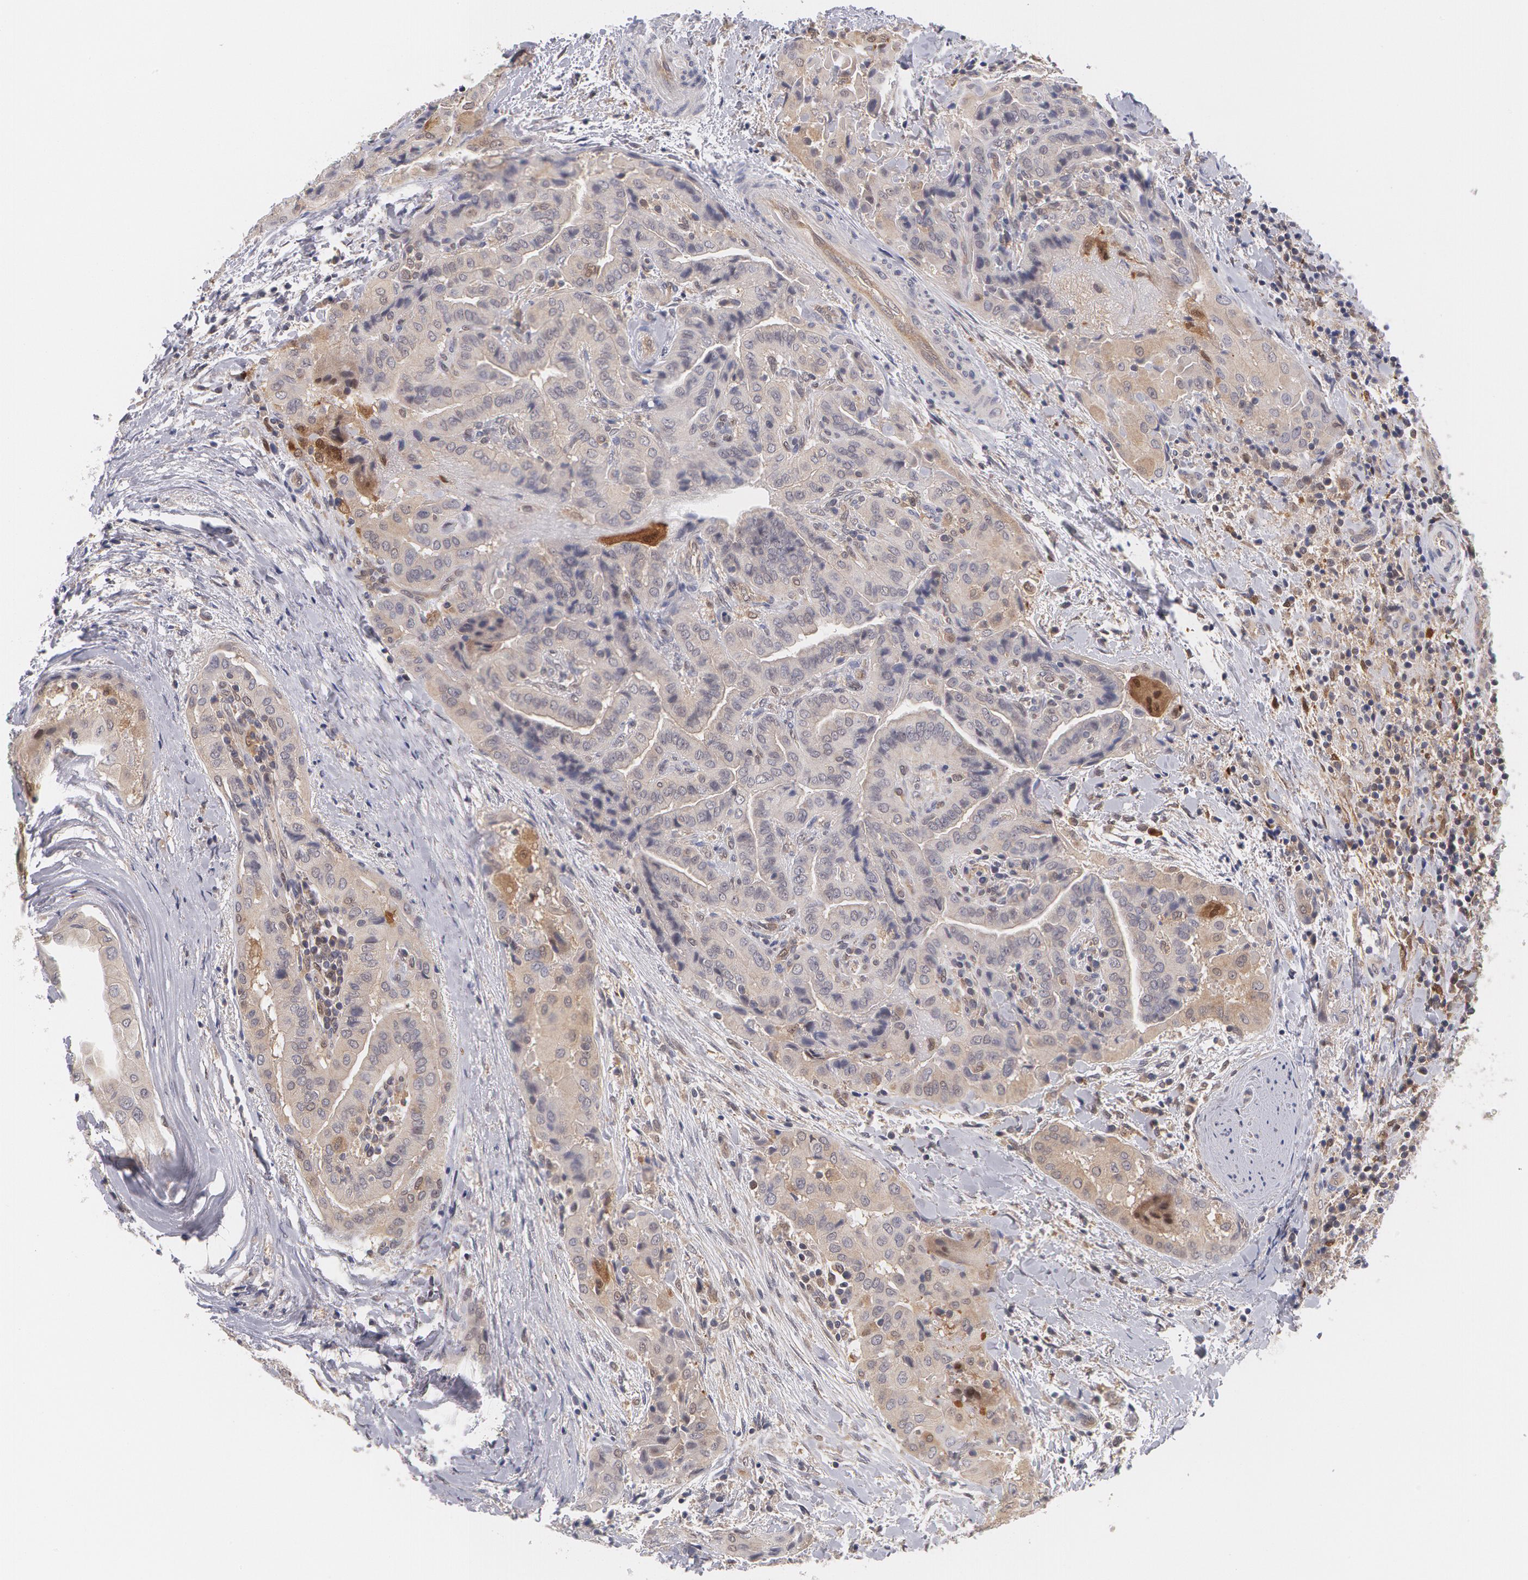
{"staining": {"intensity": "negative", "quantity": "none", "location": "none"}, "tissue": "thyroid cancer", "cell_type": "Tumor cells", "image_type": "cancer", "snomed": [{"axis": "morphology", "description": "Papillary adenocarcinoma, NOS"}, {"axis": "topography", "description": "Thyroid gland"}], "caption": "Immunohistochemistry (IHC) of thyroid cancer (papillary adenocarcinoma) shows no positivity in tumor cells. (DAB IHC visualized using brightfield microscopy, high magnification).", "gene": "TXNRD1", "patient": {"sex": "female", "age": 71}}